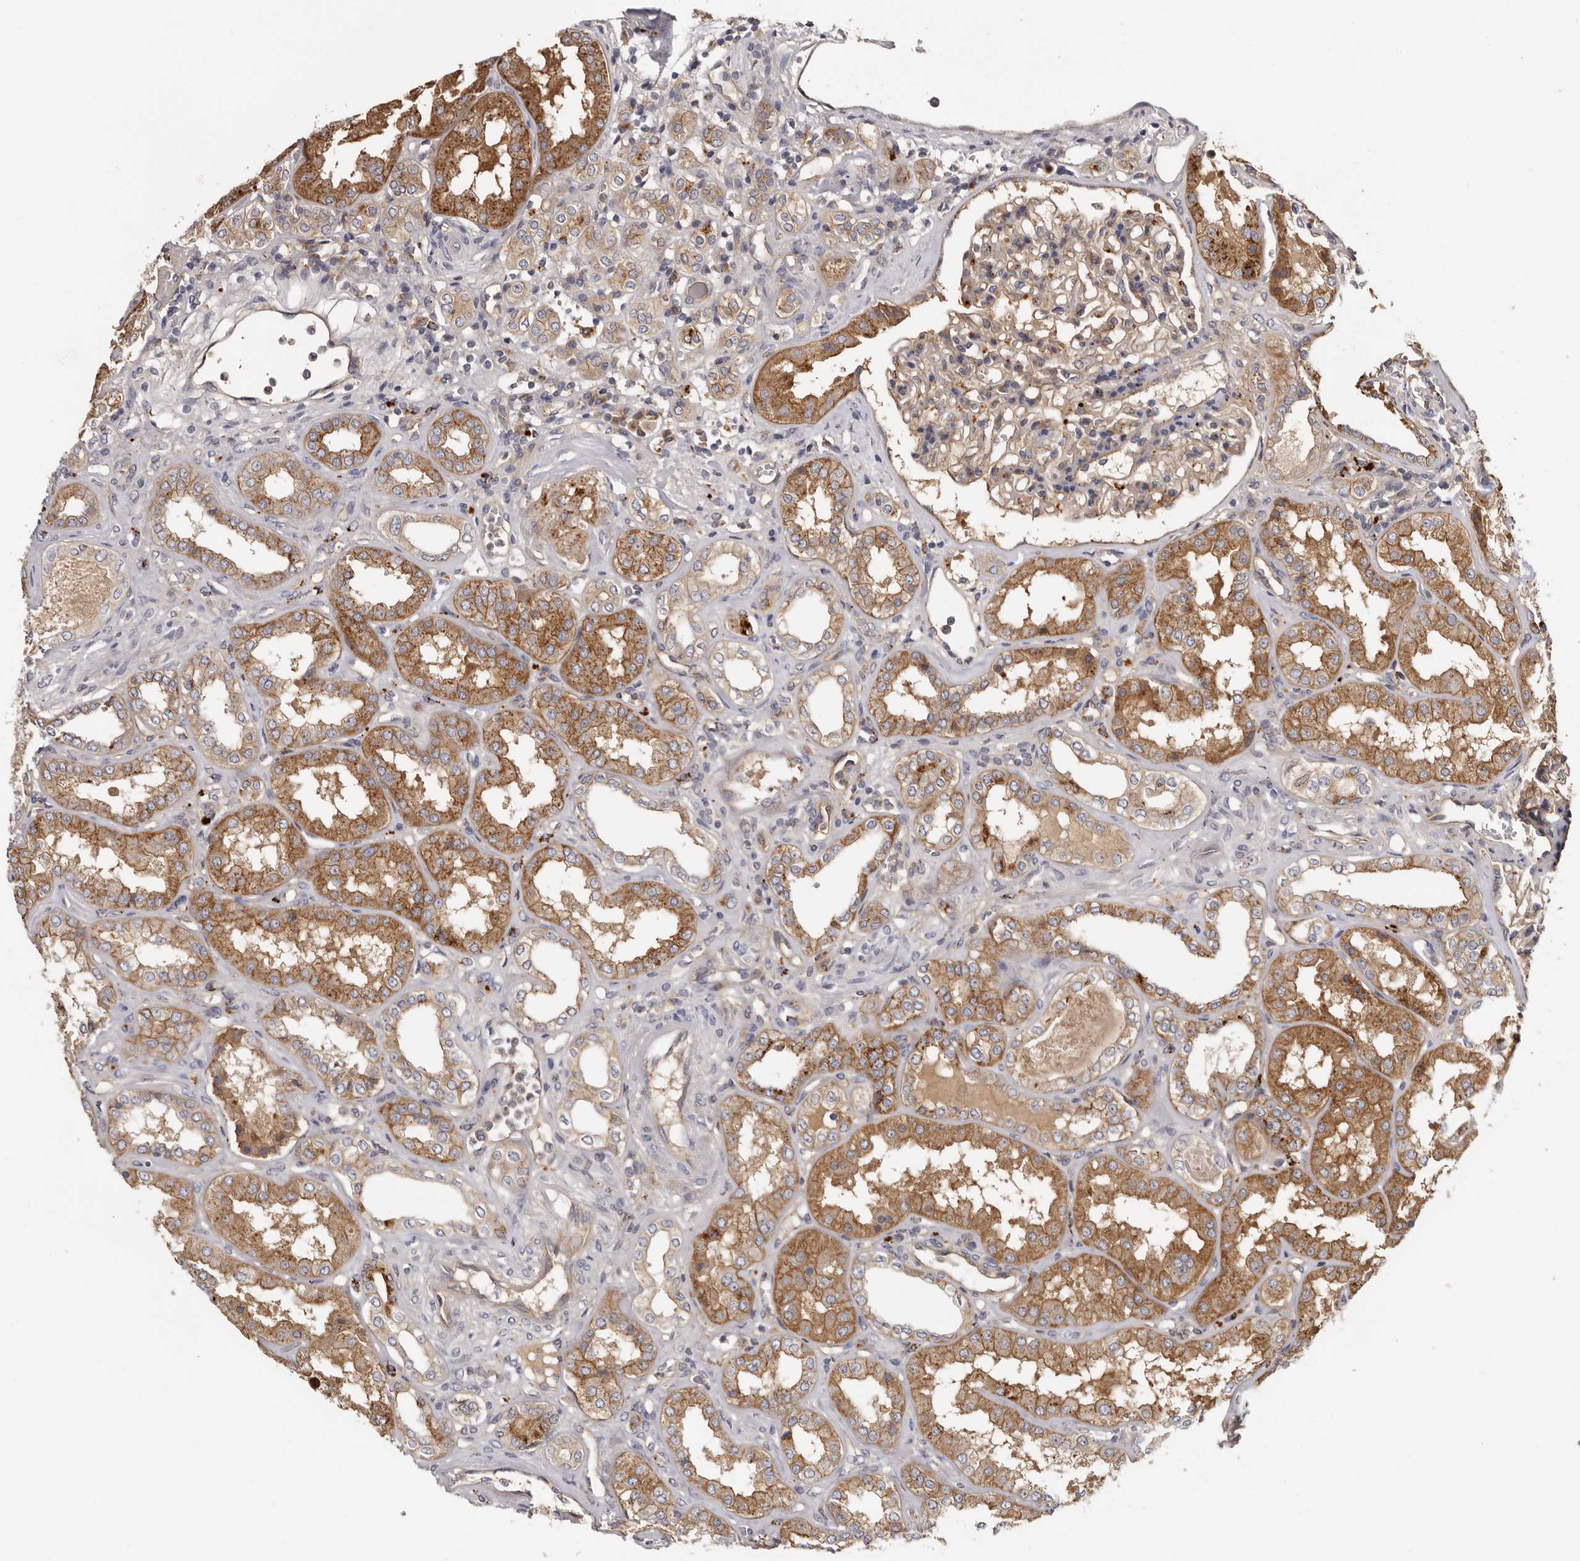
{"staining": {"intensity": "weak", "quantity": "25%-75%", "location": "cytoplasmic/membranous"}, "tissue": "kidney", "cell_type": "Cells in glomeruli", "image_type": "normal", "snomed": [{"axis": "morphology", "description": "Normal tissue, NOS"}, {"axis": "topography", "description": "Kidney"}], "caption": "This is a photomicrograph of immunohistochemistry (IHC) staining of benign kidney, which shows weak expression in the cytoplasmic/membranous of cells in glomeruli.", "gene": "INKA2", "patient": {"sex": "female", "age": 56}}